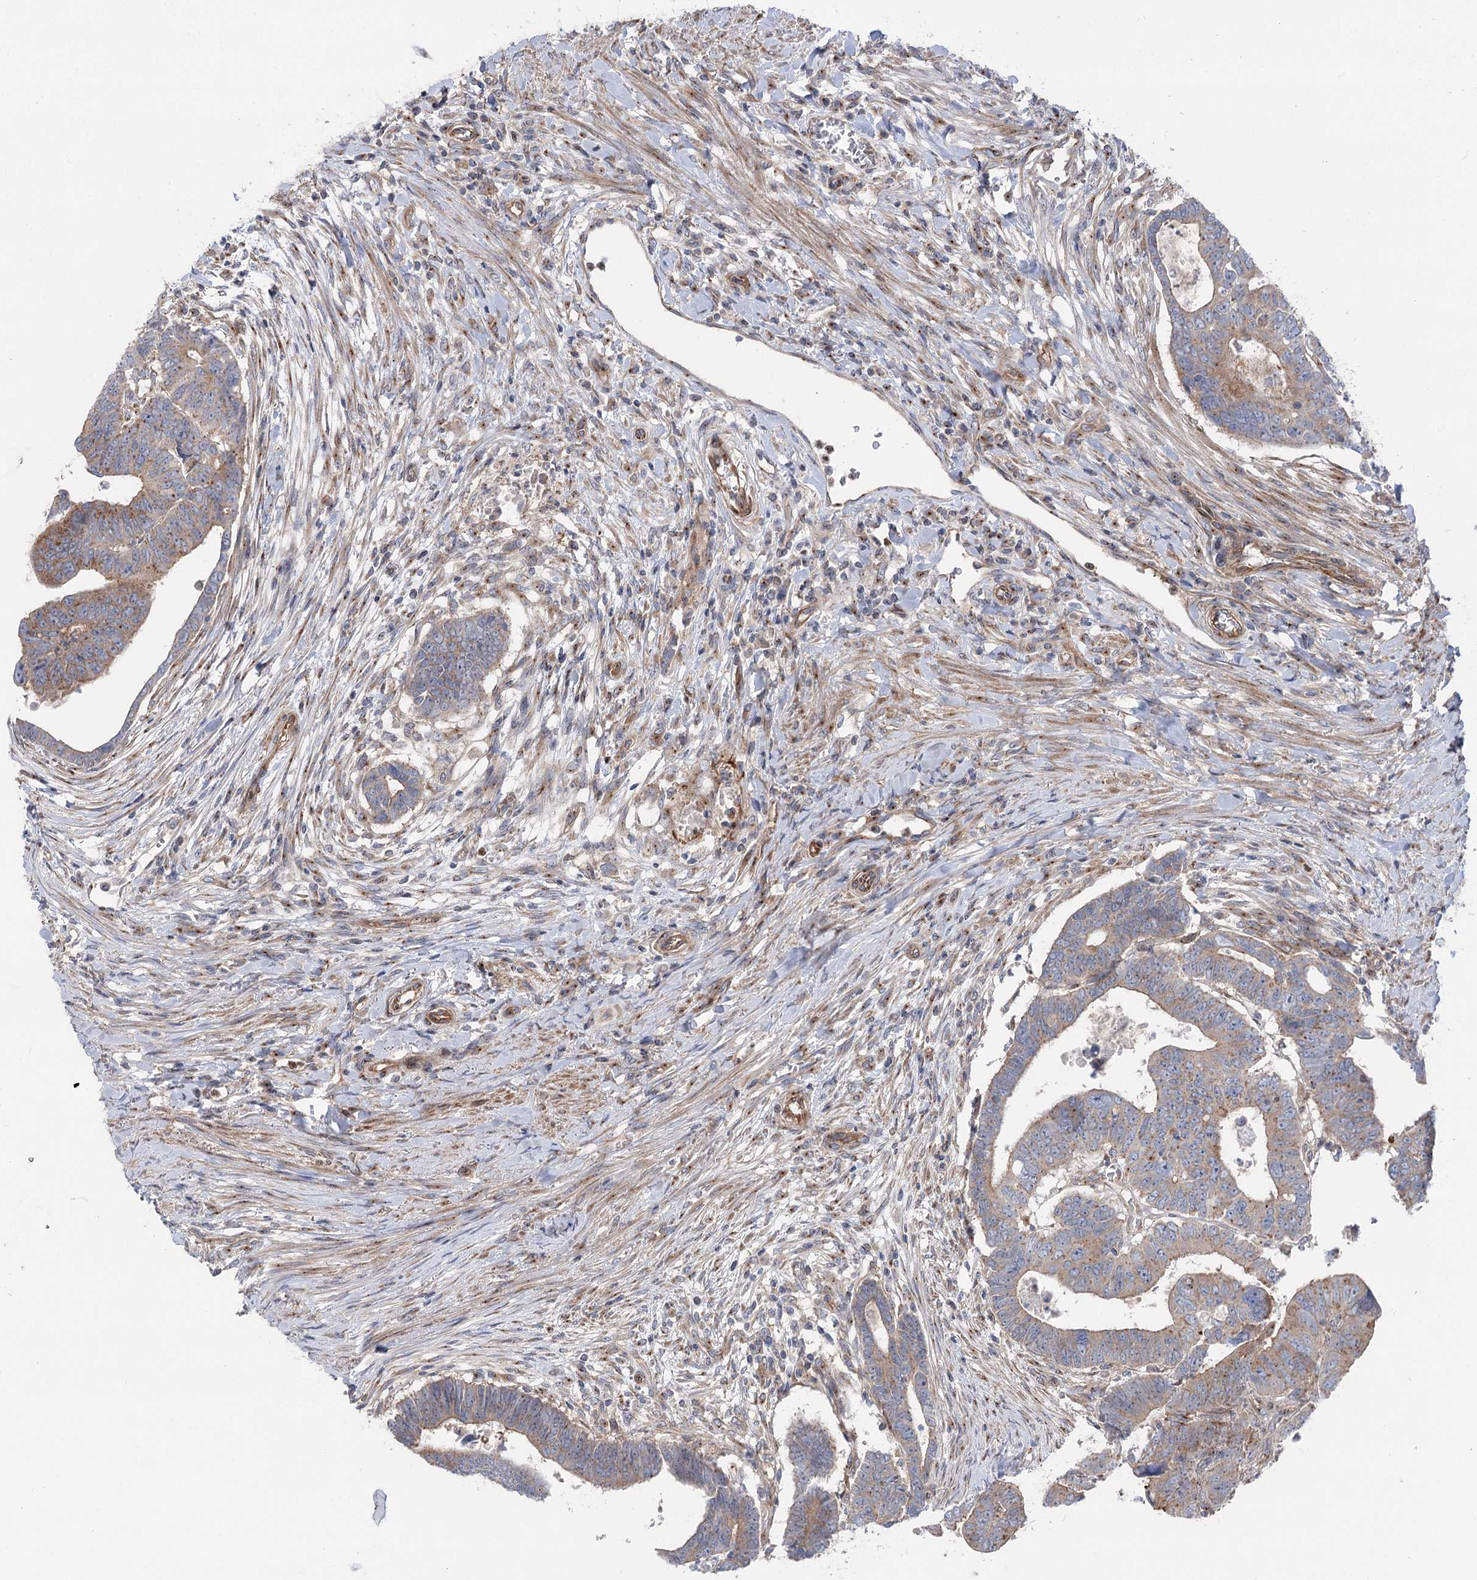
{"staining": {"intensity": "moderate", "quantity": "25%-75%", "location": "cytoplasmic/membranous"}, "tissue": "colorectal cancer", "cell_type": "Tumor cells", "image_type": "cancer", "snomed": [{"axis": "morphology", "description": "Normal tissue, NOS"}, {"axis": "morphology", "description": "Adenocarcinoma, NOS"}, {"axis": "topography", "description": "Rectum"}], "caption": "An immunohistochemistry photomicrograph of tumor tissue is shown. Protein staining in brown shows moderate cytoplasmic/membranous positivity in colorectal cancer within tumor cells. The protein is shown in brown color, while the nuclei are stained blue.", "gene": "SCN11A", "patient": {"sex": "female", "age": 65}}